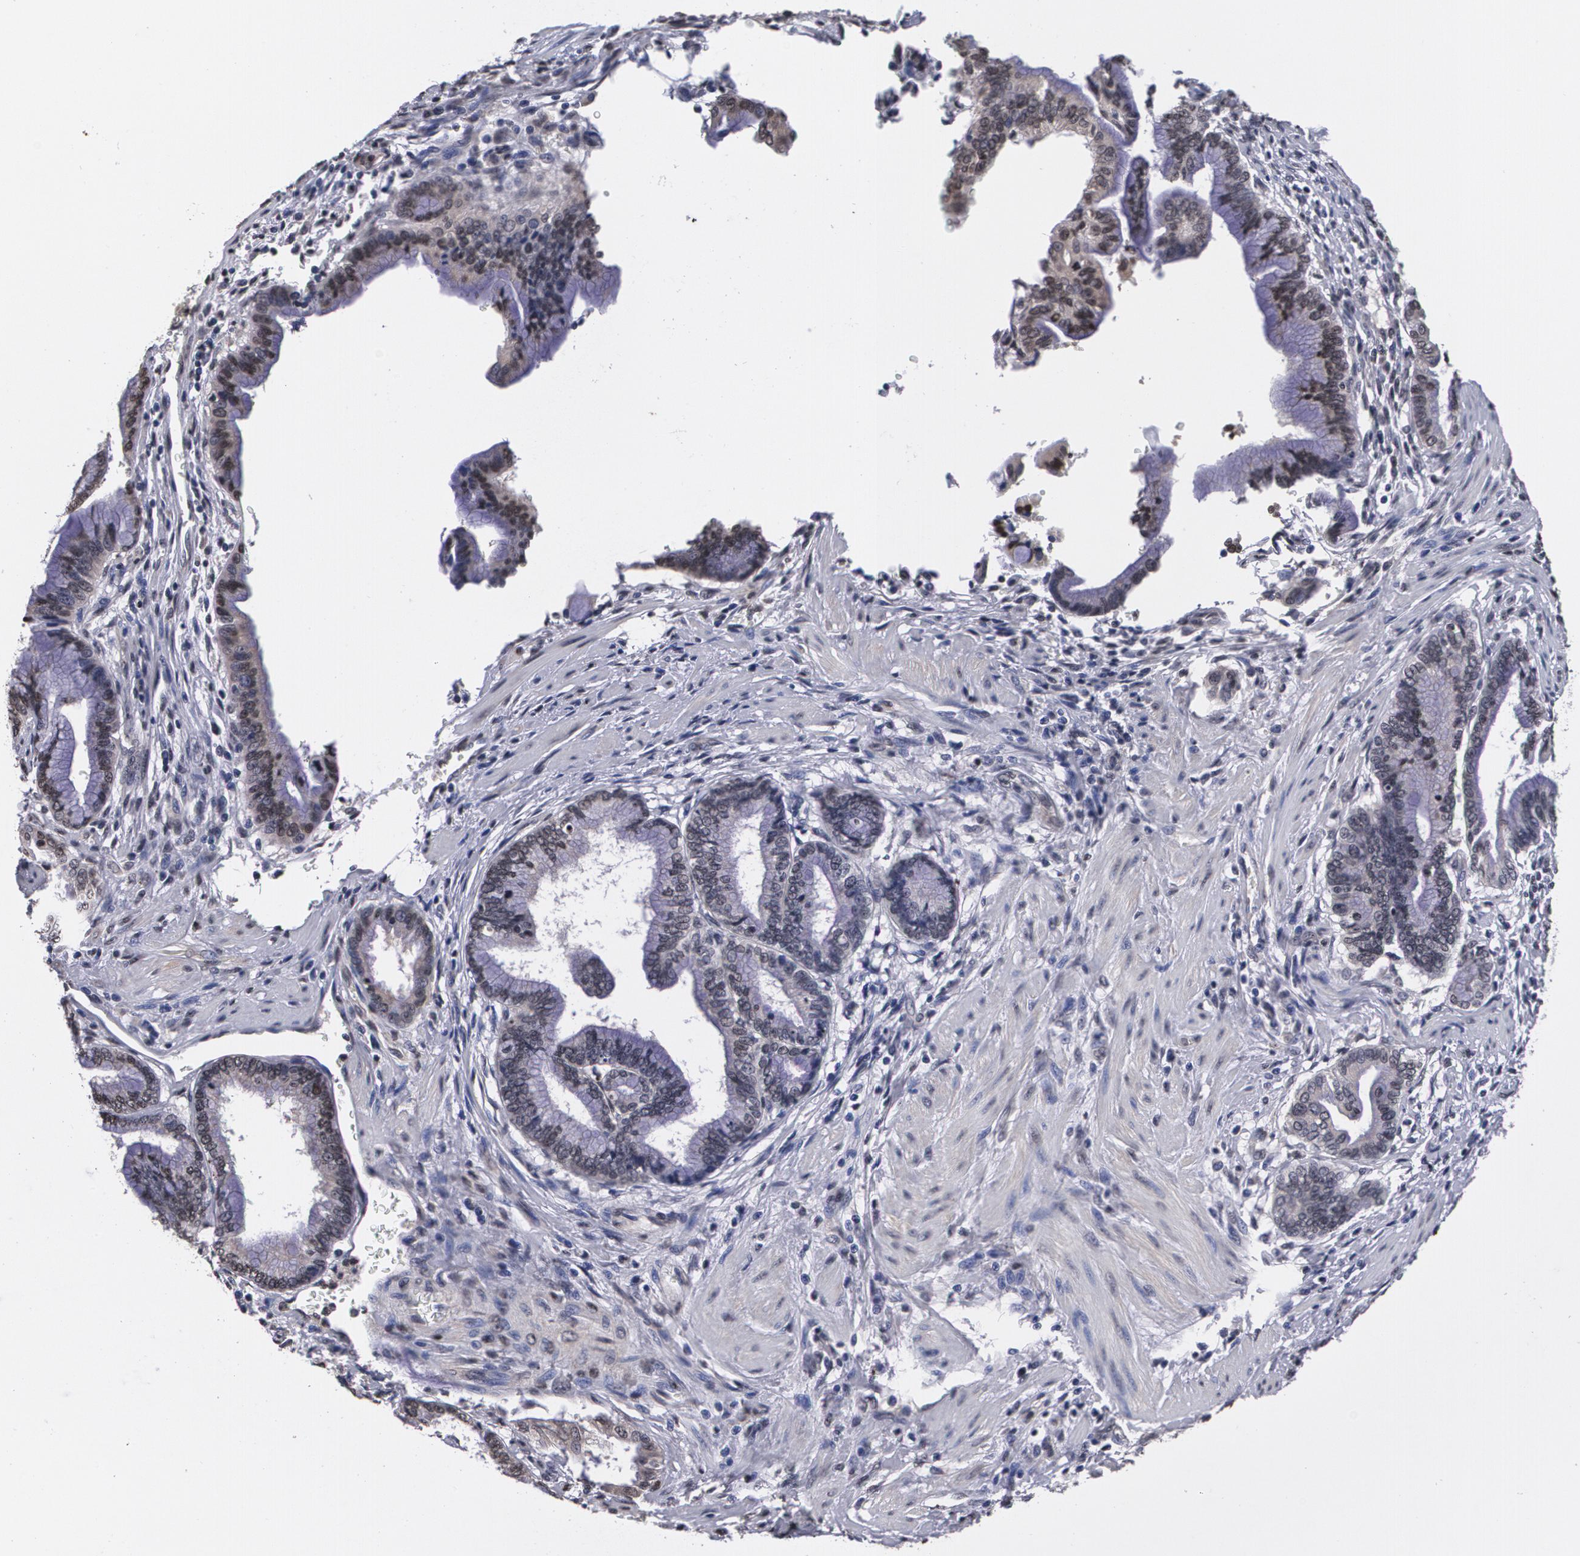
{"staining": {"intensity": "weak", "quantity": "<25%", "location": "cytoplasmic/membranous"}, "tissue": "pancreatic cancer", "cell_type": "Tumor cells", "image_type": "cancer", "snomed": [{"axis": "morphology", "description": "Adenocarcinoma, NOS"}, {"axis": "topography", "description": "Pancreas"}], "caption": "Immunohistochemistry of pancreatic cancer (adenocarcinoma) shows no staining in tumor cells.", "gene": "MVP", "patient": {"sex": "female", "age": 64}}